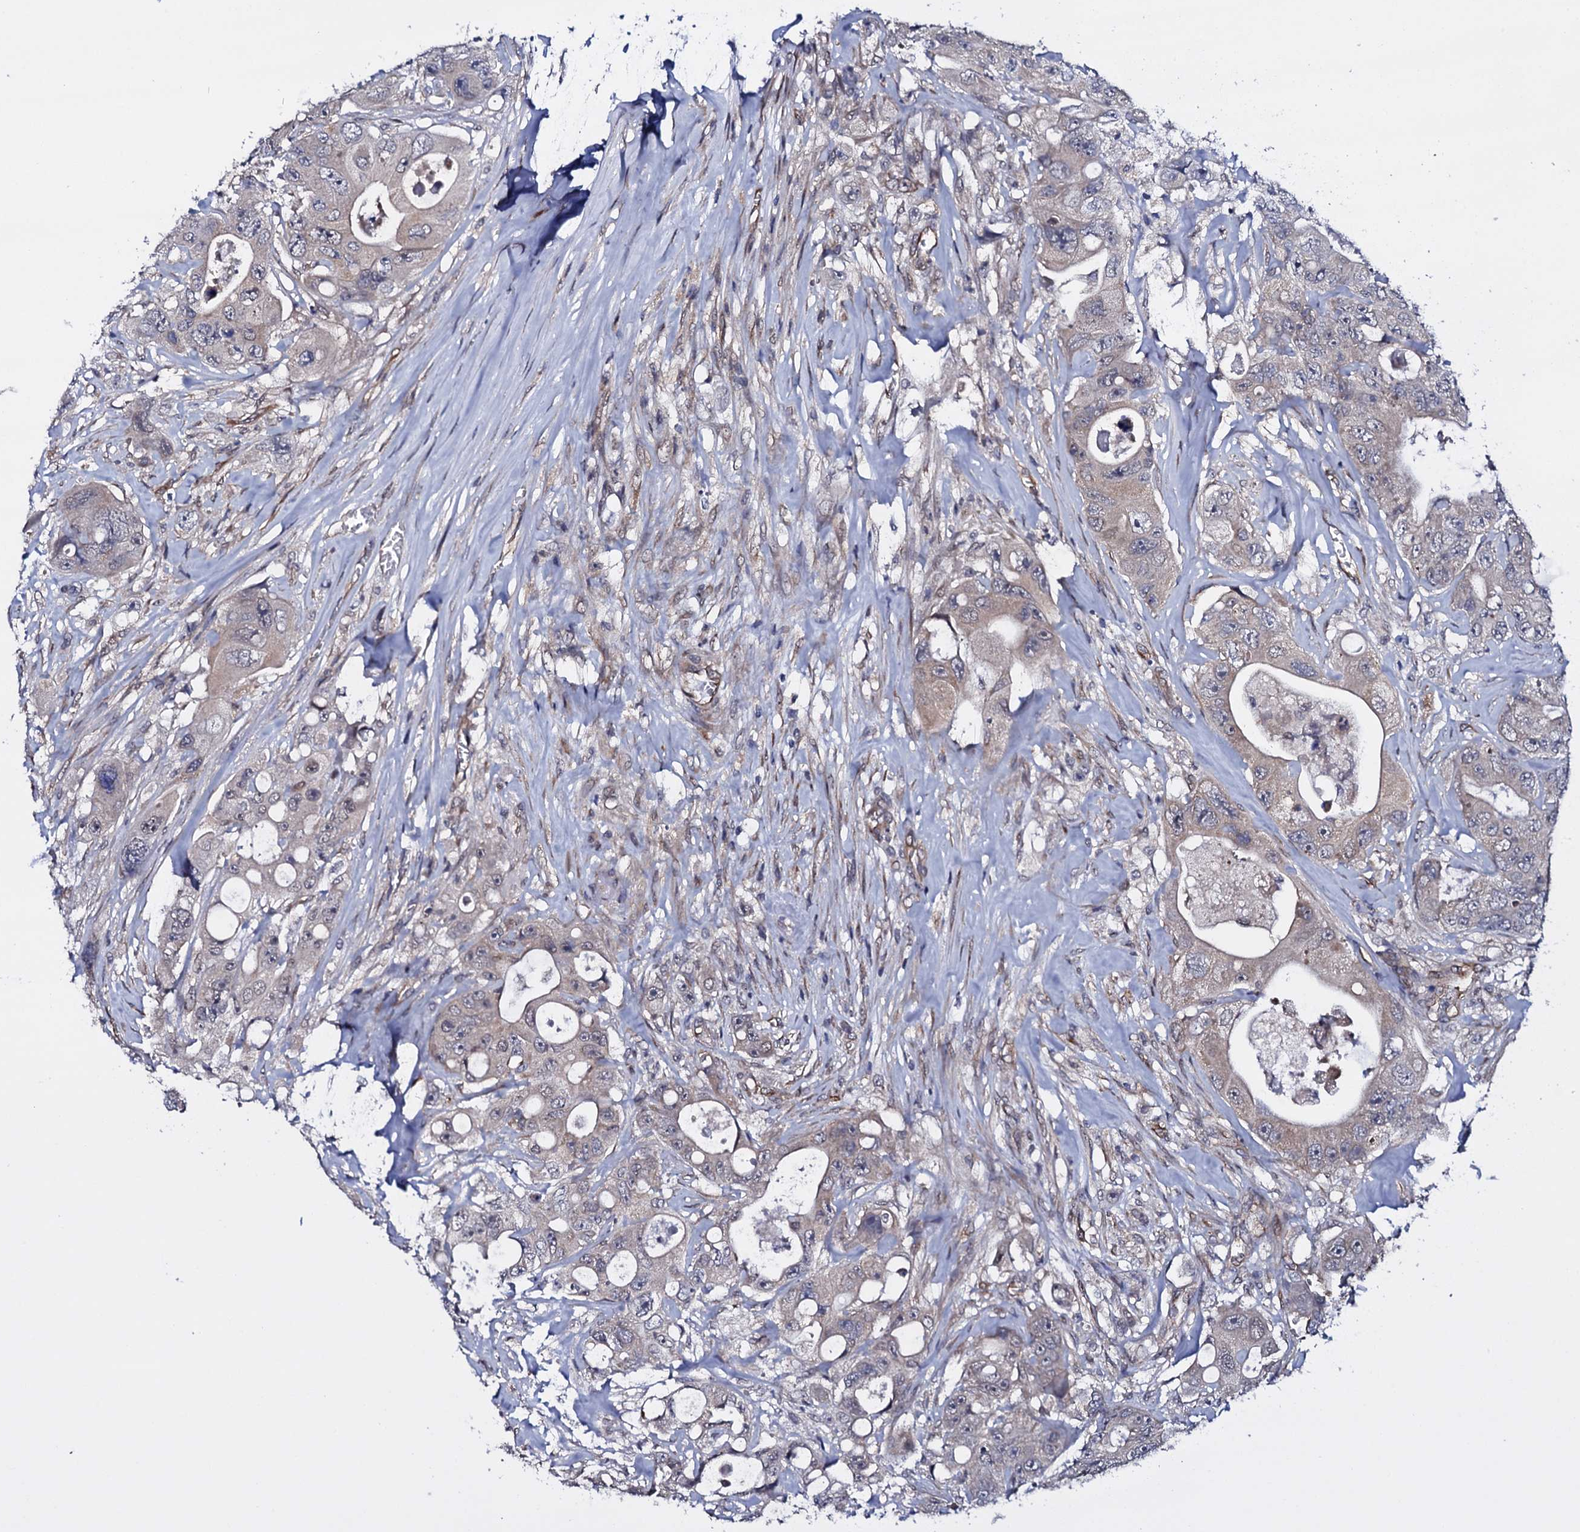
{"staining": {"intensity": "negative", "quantity": "none", "location": "none"}, "tissue": "colorectal cancer", "cell_type": "Tumor cells", "image_type": "cancer", "snomed": [{"axis": "morphology", "description": "Adenocarcinoma, NOS"}, {"axis": "topography", "description": "Colon"}], "caption": "Photomicrograph shows no protein expression in tumor cells of colorectal cancer (adenocarcinoma) tissue. The staining was performed using DAB (3,3'-diaminobenzidine) to visualize the protein expression in brown, while the nuclei were stained in blue with hematoxylin (Magnification: 20x).", "gene": "GAREM1", "patient": {"sex": "female", "age": 46}}